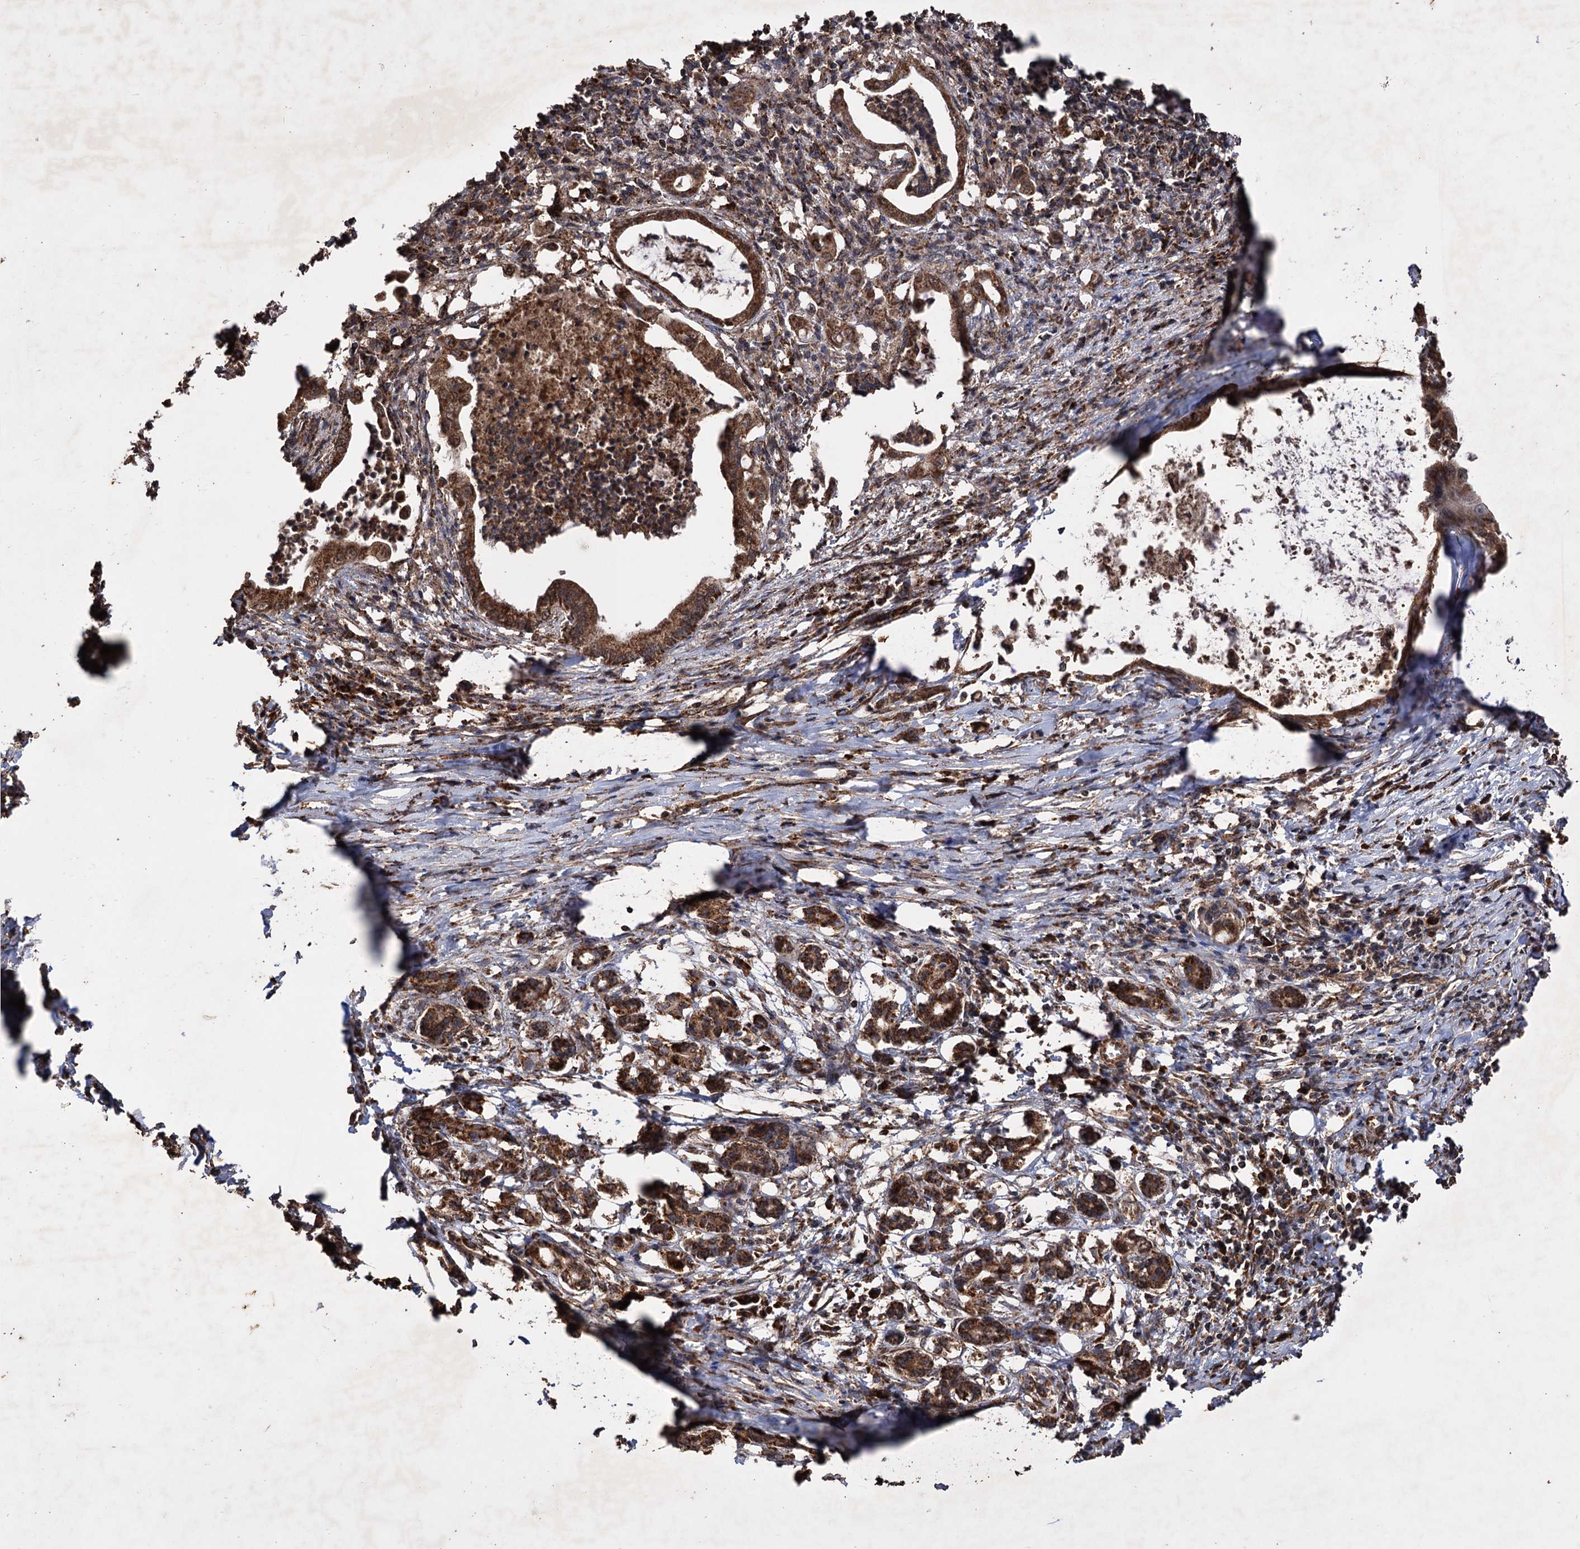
{"staining": {"intensity": "moderate", "quantity": ">75%", "location": "cytoplasmic/membranous"}, "tissue": "pancreatic cancer", "cell_type": "Tumor cells", "image_type": "cancer", "snomed": [{"axis": "morphology", "description": "Adenocarcinoma, NOS"}, {"axis": "topography", "description": "Pancreas"}], "caption": "Adenocarcinoma (pancreatic) stained with a brown dye reveals moderate cytoplasmic/membranous positive positivity in approximately >75% of tumor cells.", "gene": "IPO4", "patient": {"sex": "female", "age": 55}}